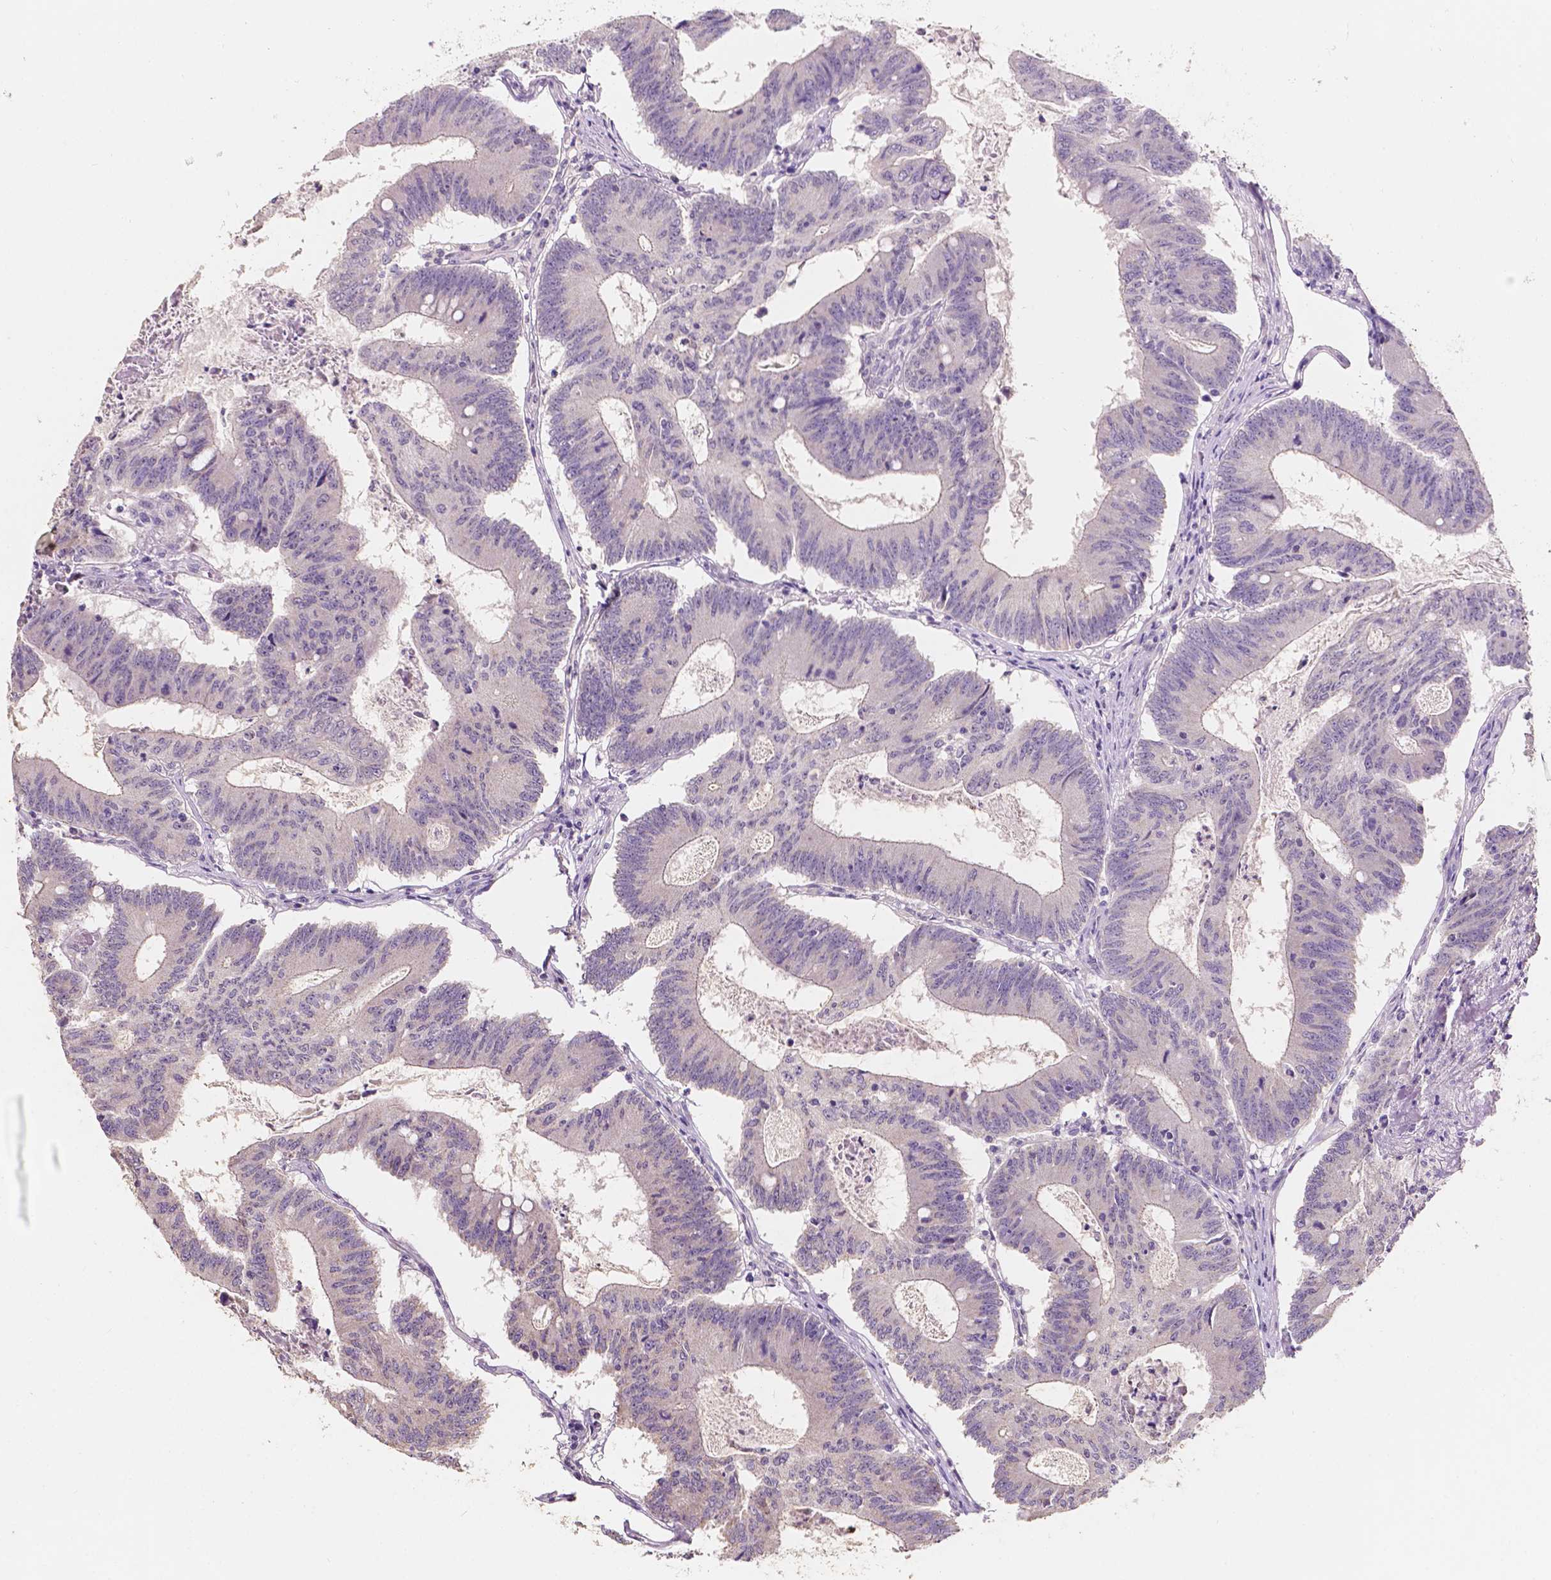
{"staining": {"intensity": "negative", "quantity": "none", "location": "none"}, "tissue": "colorectal cancer", "cell_type": "Tumor cells", "image_type": "cancer", "snomed": [{"axis": "morphology", "description": "Adenocarcinoma, NOS"}, {"axis": "topography", "description": "Colon"}], "caption": "High magnification brightfield microscopy of colorectal cancer stained with DAB (brown) and counterstained with hematoxylin (blue): tumor cells show no significant expression.", "gene": "SIRT2", "patient": {"sex": "female", "age": 70}}